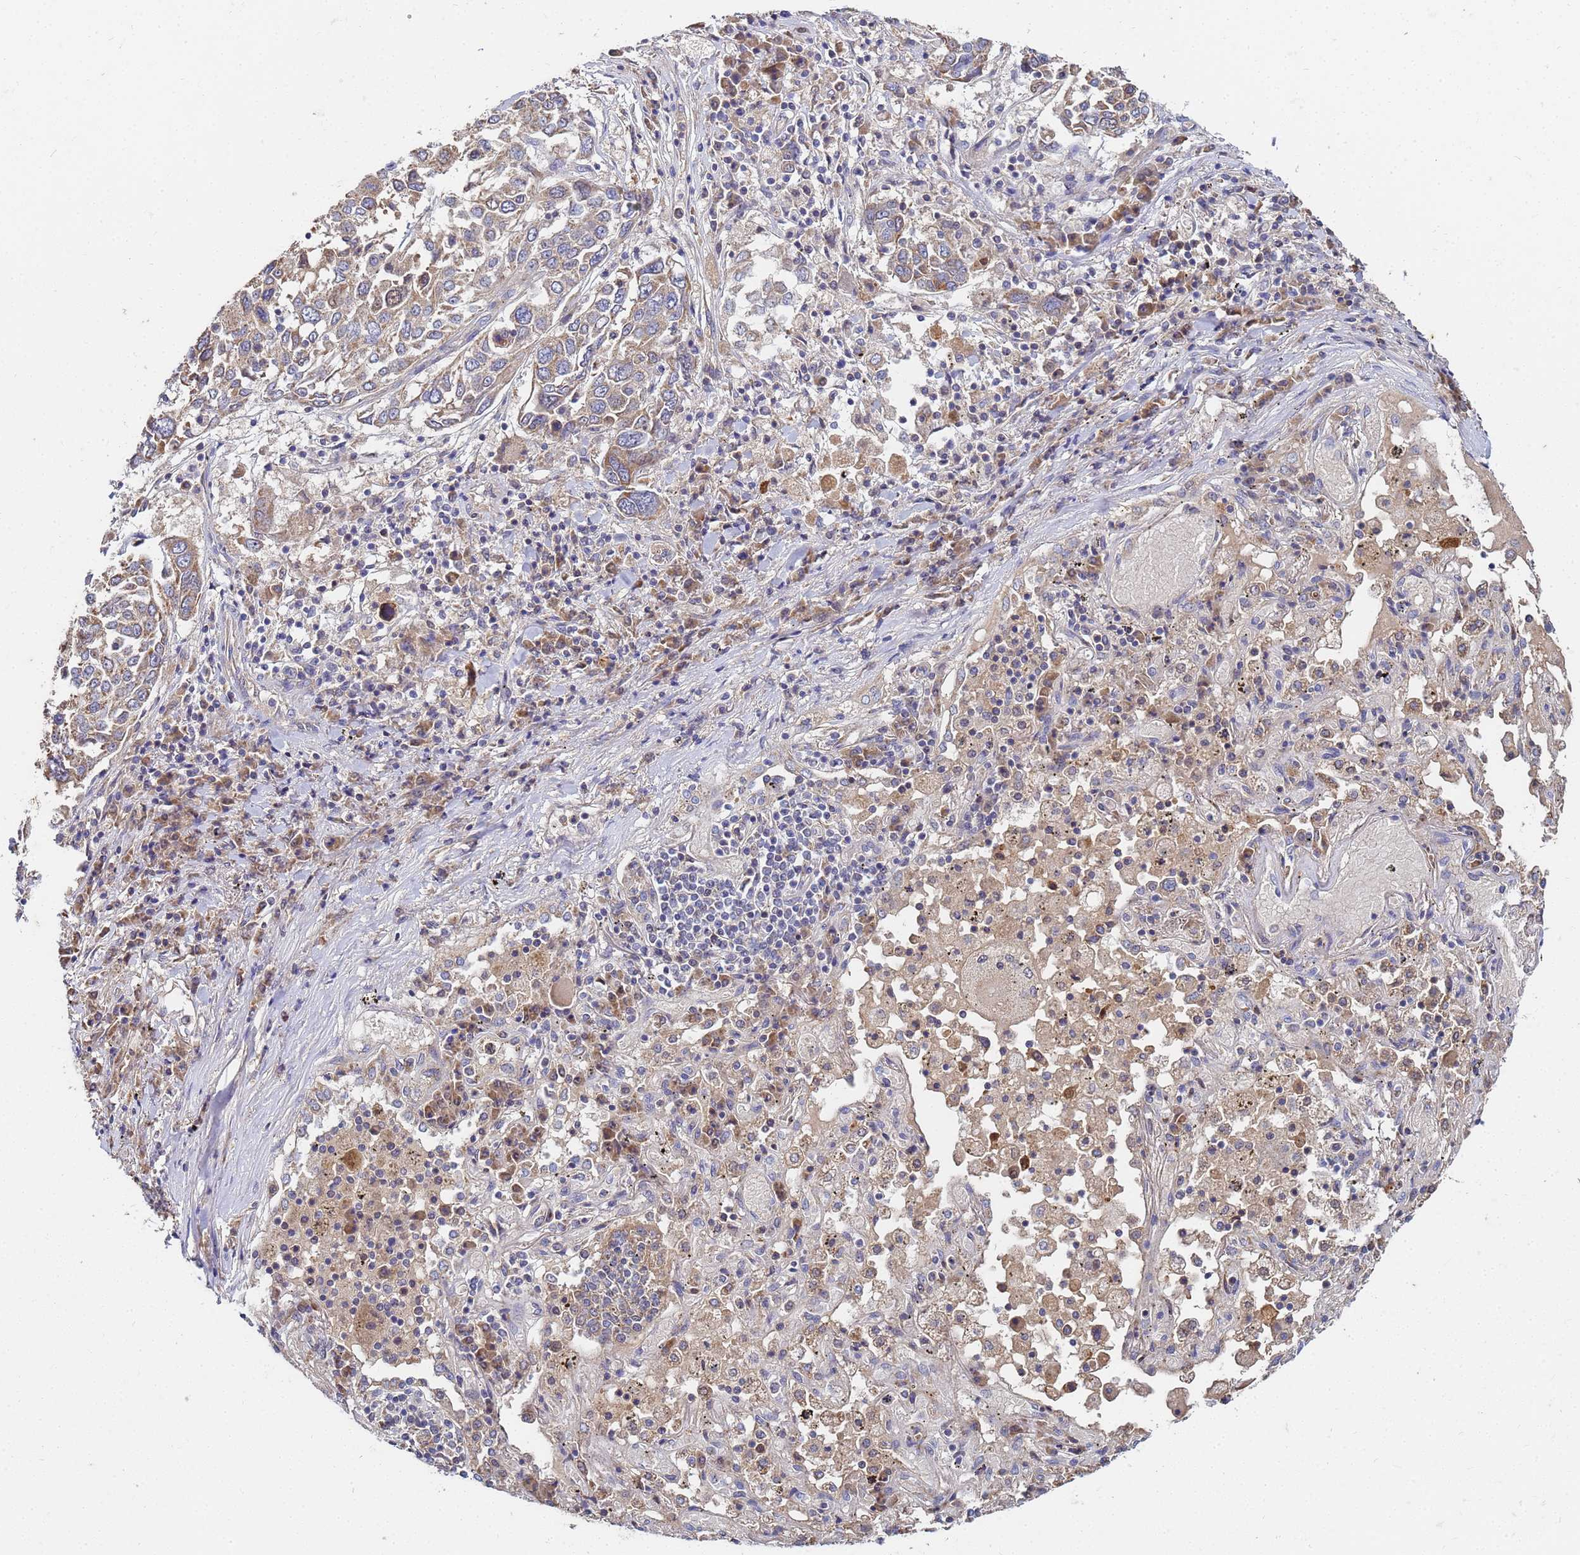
{"staining": {"intensity": "moderate", "quantity": "25%-75%", "location": "cytoplasmic/membranous"}, "tissue": "lung cancer", "cell_type": "Tumor cells", "image_type": "cancer", "snomed": [{"axis": "morphology", "description": "Squamous cell carcinoma, NOS"}, {"axis": "topography", "description": "Lung"}], "caption": "Immunohistochemical staining of human squamous cell carcinoma (lung) reveals medium levels of moderate cytoplasmic/membranous expression in about 25%-75% of tumor cells.", "gene": "C5orf34", "patient": {"sex": "male", "age": 65}}